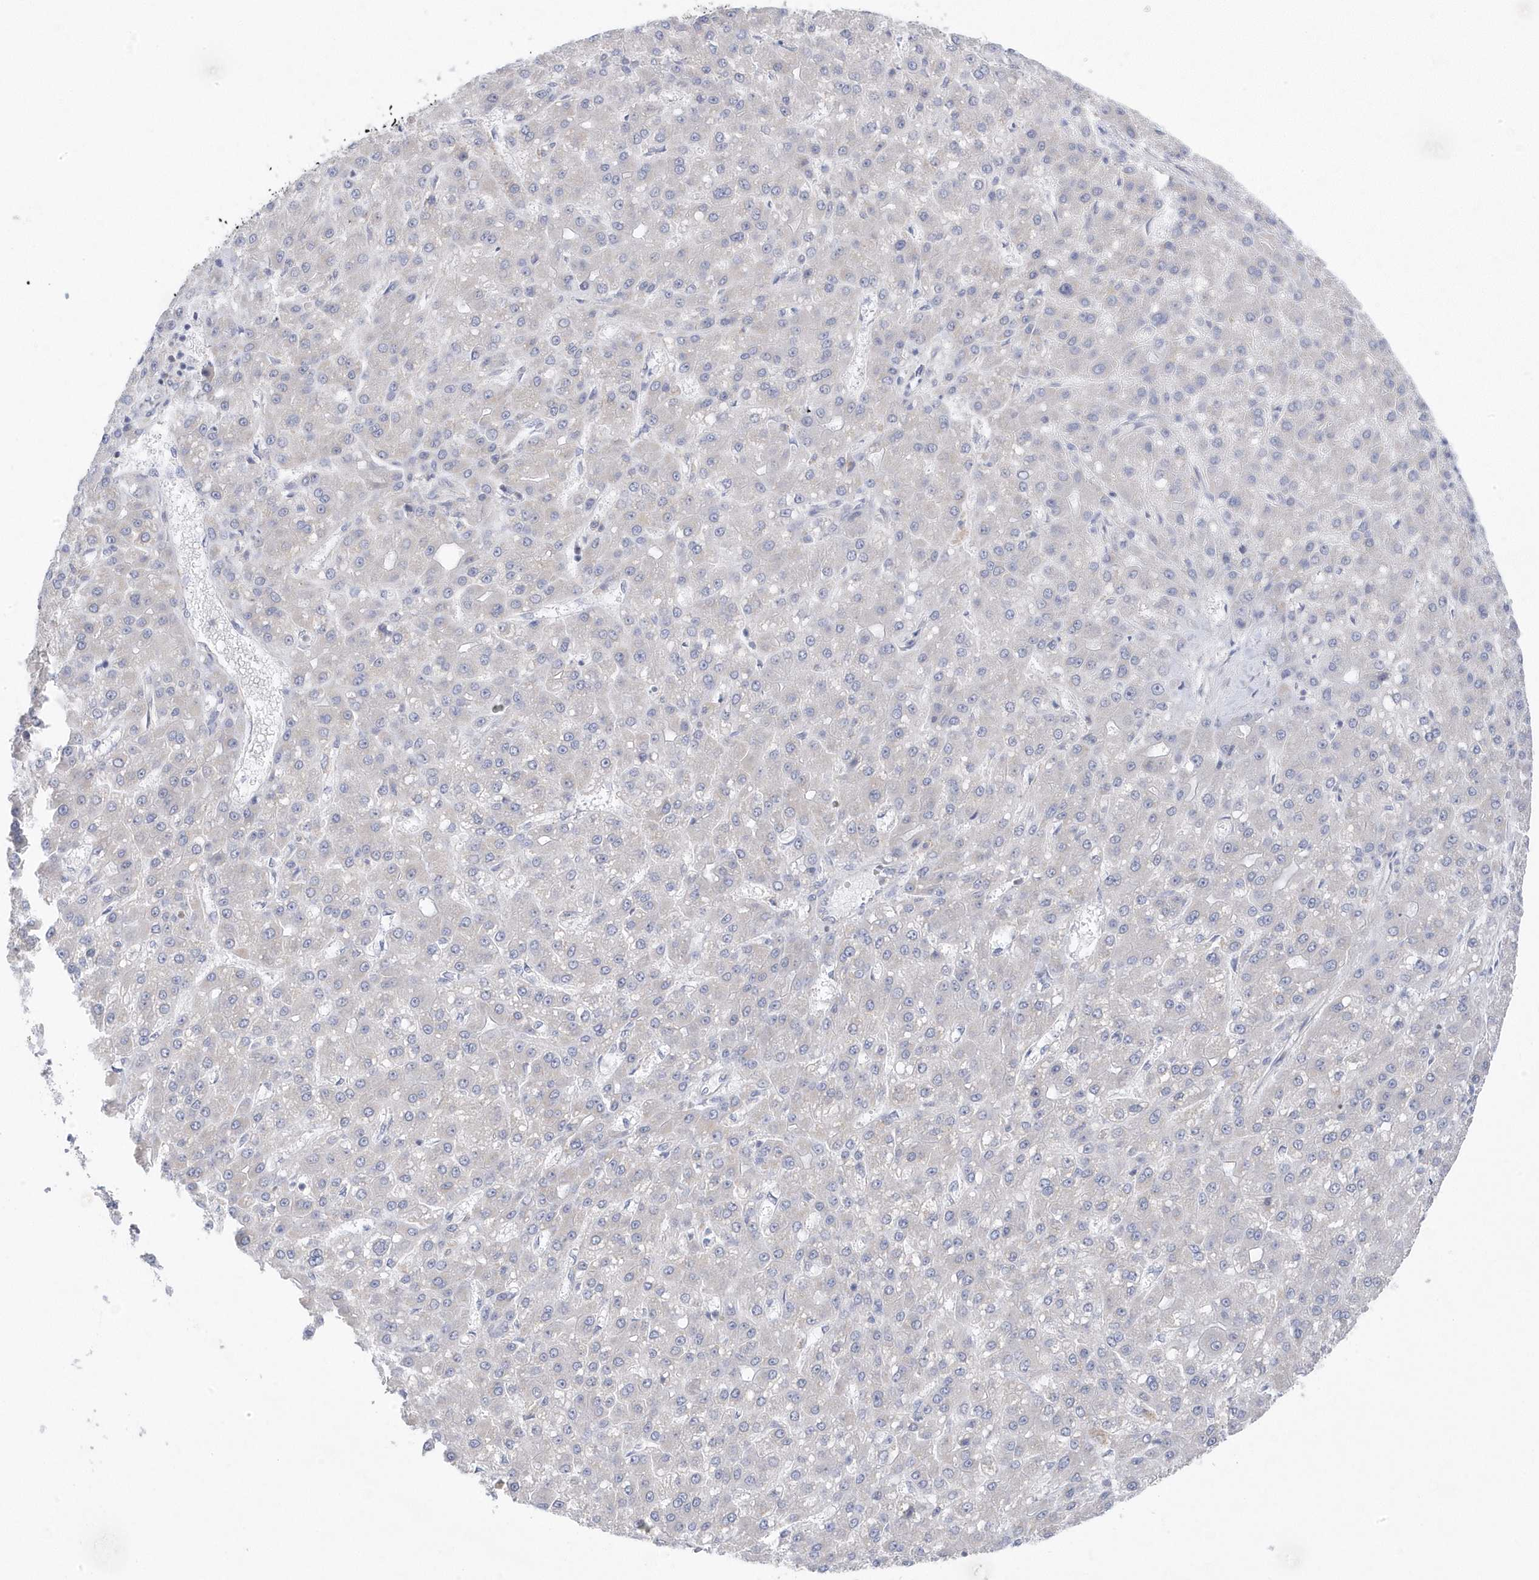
{"staining": {"intensity": "negative", "quantity": "none", "location": "none"}, "tissue": "liver cancer", "cell_type": "Tumor cells", "image_type": "cancer", "snomed": [{"axis": "morphology", "description": "Carcinoma, Hepatocellular, NOS"}, {"axis": "topography", "description": "Liver"}], "caption": "Immunohistochemistry (IHC) image of liver cancer (hepatocellular carcinoma) stained for a protein (brown), which shows no expression in tumor cells.", "gene": "ANAPC1", "patient": {"sex": "male", "age": 67}}